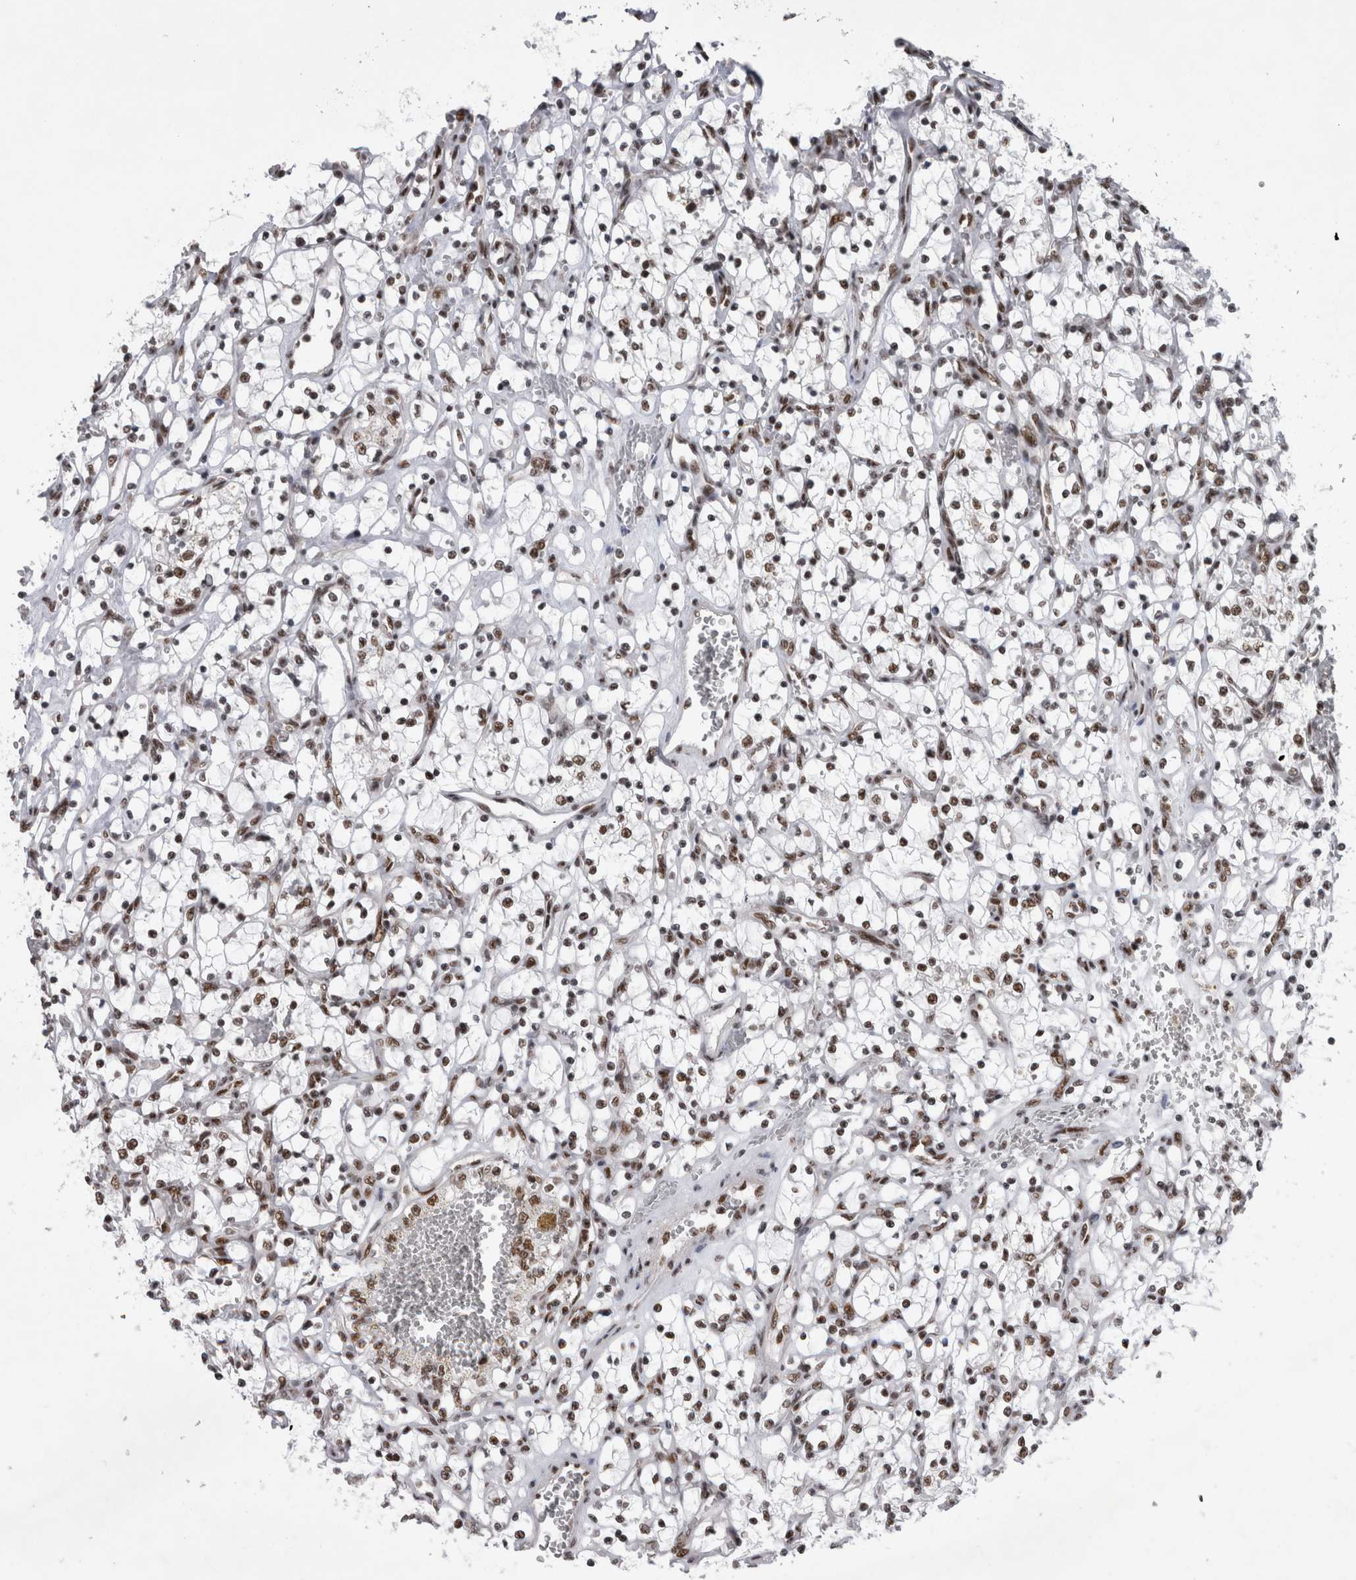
{"staining": {"intensity": "moderate", "quantity": ">75%", "location": "nuclear"}, "tissue": "renal cancer", "cell_type": "Tumor cells", "image_type": "cancer", "snomed": [{"axis": "morphology", "description": "Adenocarcinoma, NOS"}, {"axis": "topography", "description": "Kidney"}], "caption": "Renal cancer stained for a protein shows moderate nuclear positivity in tumor cells.", "gene": "CDK11A", "patient": {"sex": "female", "age": 69}}